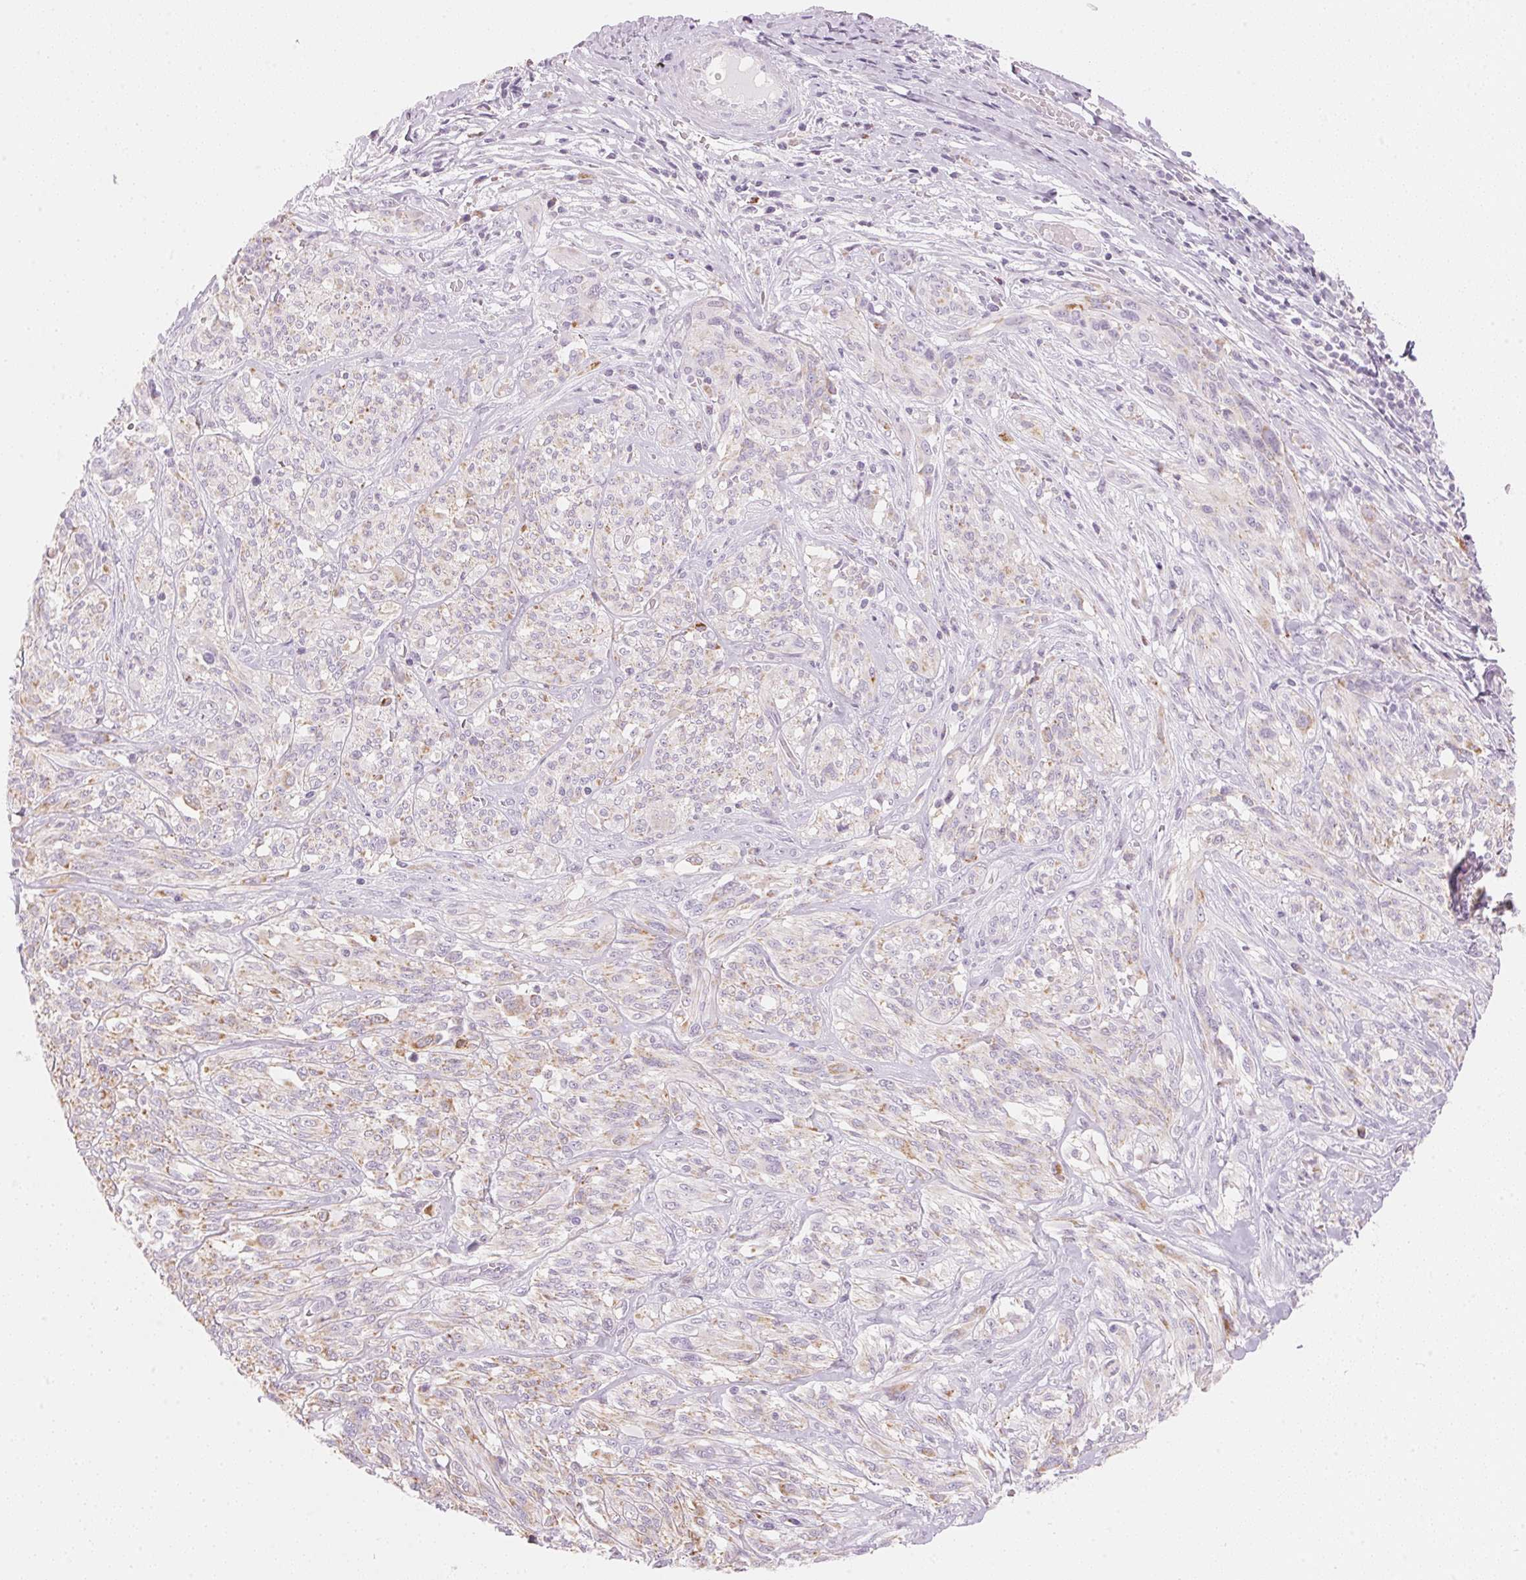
{"staining": {"intensity": "negative", "quantity": "none", "location": "none"}, "tissue": "melanoma", "cell_type": "Tumor cells", "image_type": "cancer", "snomed": [{"axis": "morphology", "description": "Malignant melanoma, NOS"}, {"axis": "topography", "description": "Skin"}], "caption": "Immunohistochemistry of melanoma demonstrates no staining in tumor cells.", "gene": "HOXB13", "patient": {"sex": "female", "age": 91}}